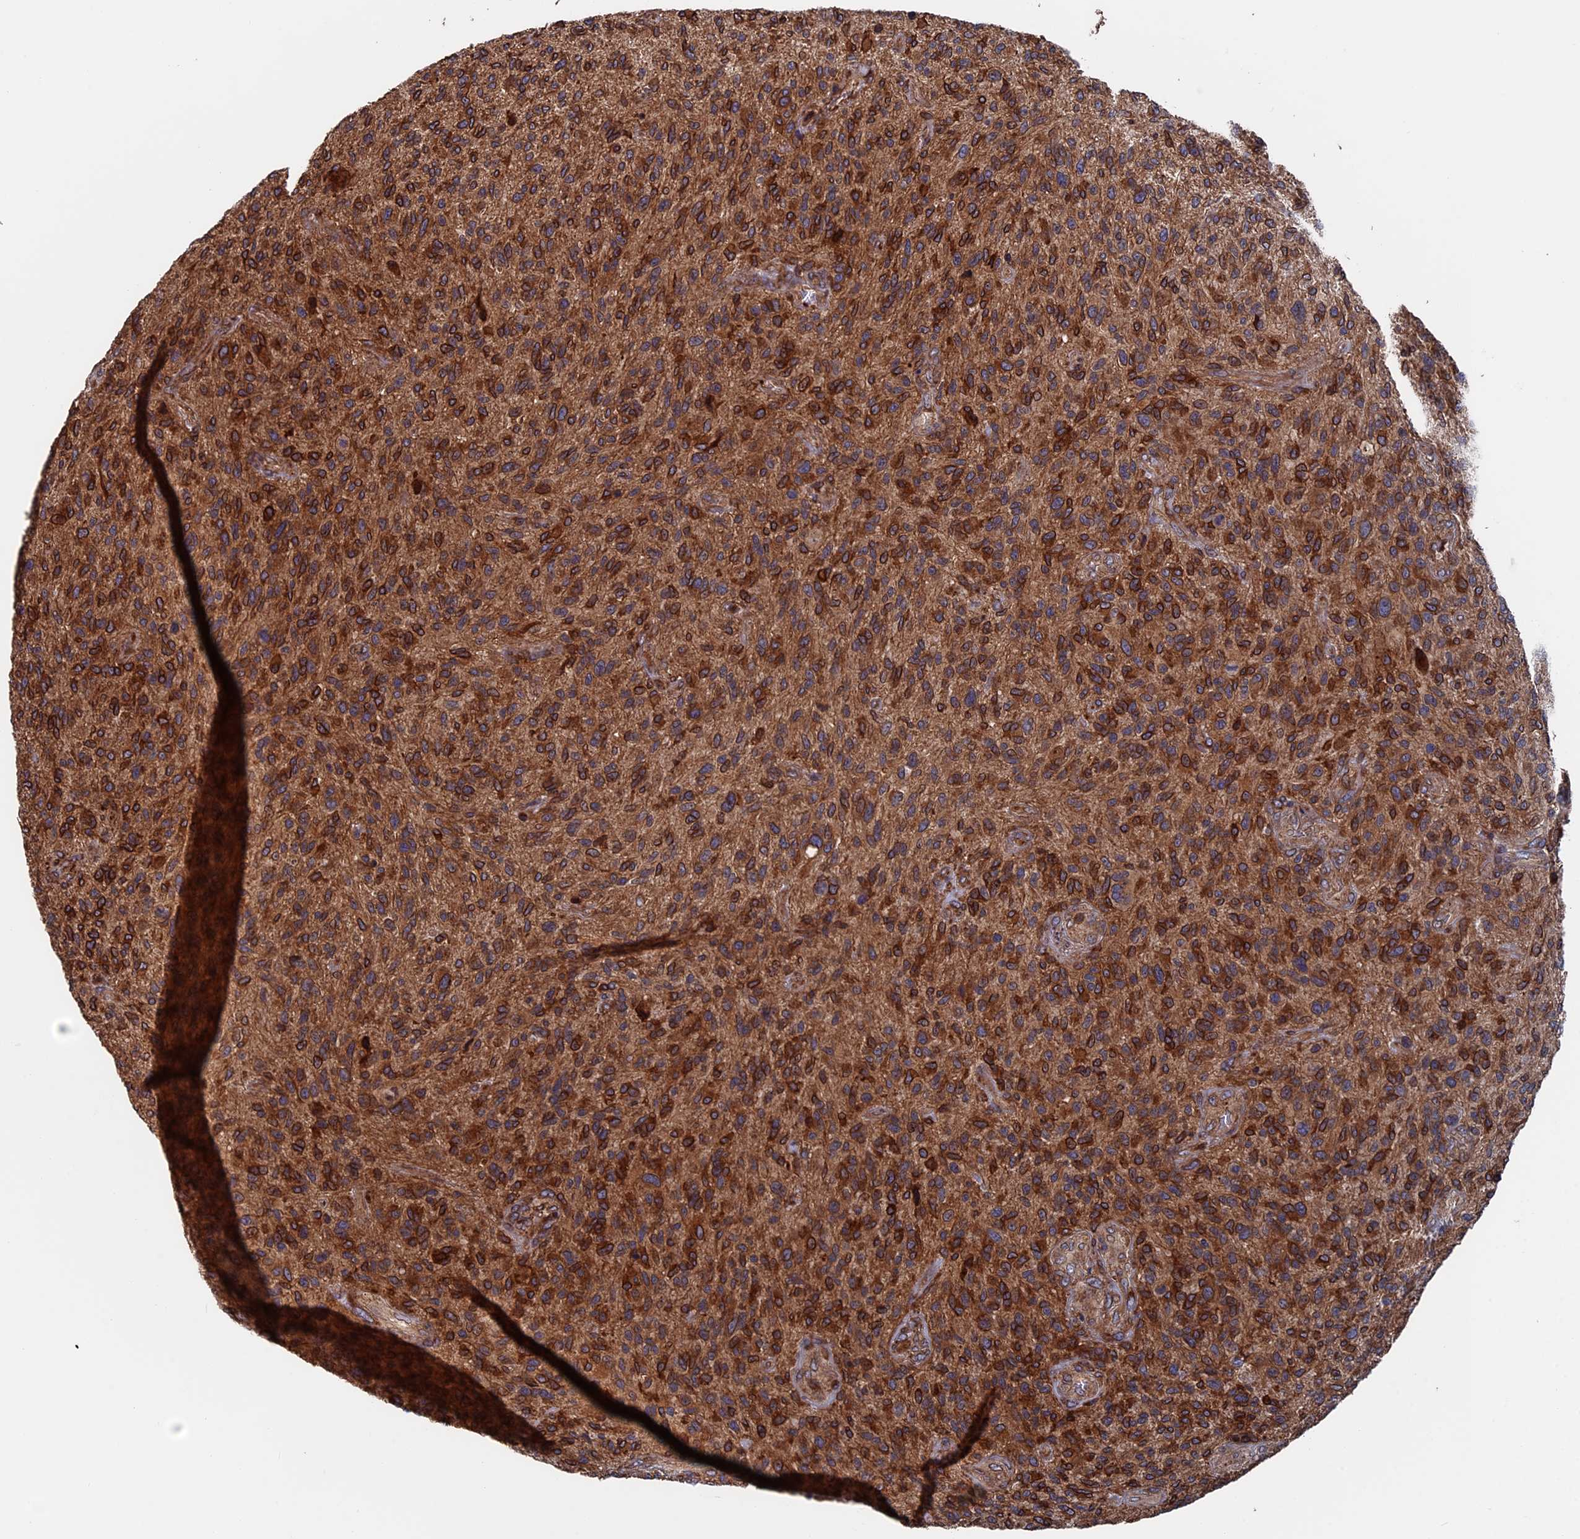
{"staining": {"intensity": "strong", "quantity": ">75%", "location": "cytoplasmic/membranous"}, "tissue": "glioma", "cell_type": "Tumor cells", "image_type": "cancer", "snomed": [{"axis": "morphology", "description": "Glioma, malignant, High grade"}, {"axis": "topography", "description": "Brain"}], "caption": "High-magnification brightfield microscopy of glioma stained with DAB (brown) and counterstained with hematoxylin (blue). tumor cells exhibit strong cytoplasmic/membranous staining is identified in approximately>75% of cells. (DAB IHC, brown staining for protein, blue staining for nuclei).", "gene": "RPUSD1", "patient": {"sex": "male", "age": 47}}